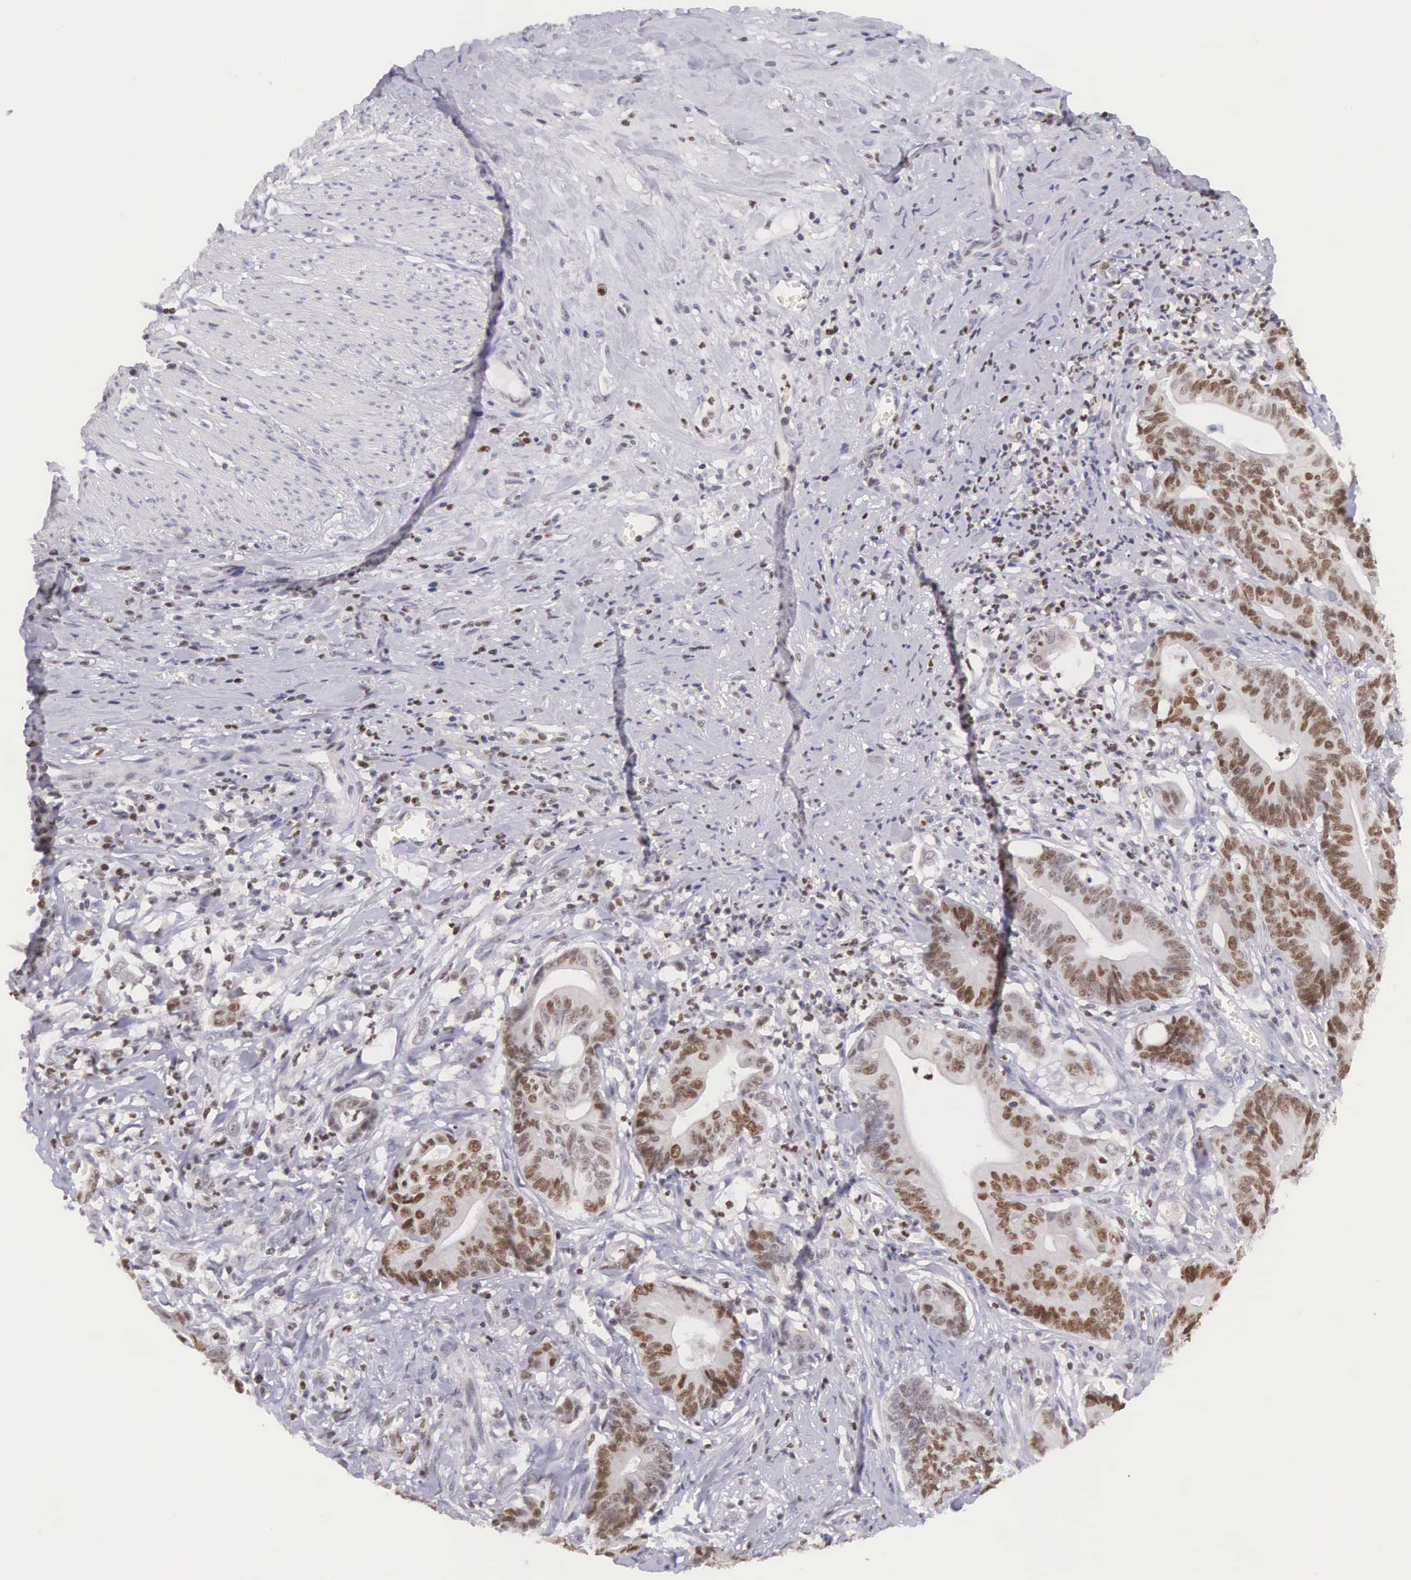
{"staining": {"intensity": "strong", "quantity": ">75%", "location": "nuclear"}, "tissue": "stomach cancer", "cell_type": "Tumor cells", "image_type": "cancer", "snomed": [{"axis": "morphology", "description": "Adenocarcinoma, NOS"}, {"axis": "topography", "description": "Stomach, lower"}], "caption": "Stomach adenocarcinoma was stained to show a protein in brown. There is high levels of strong nuclear expression in about >75% of tumor cells.", "gene": "VRK1", "patient": {"sex": "female", "age": 86}}